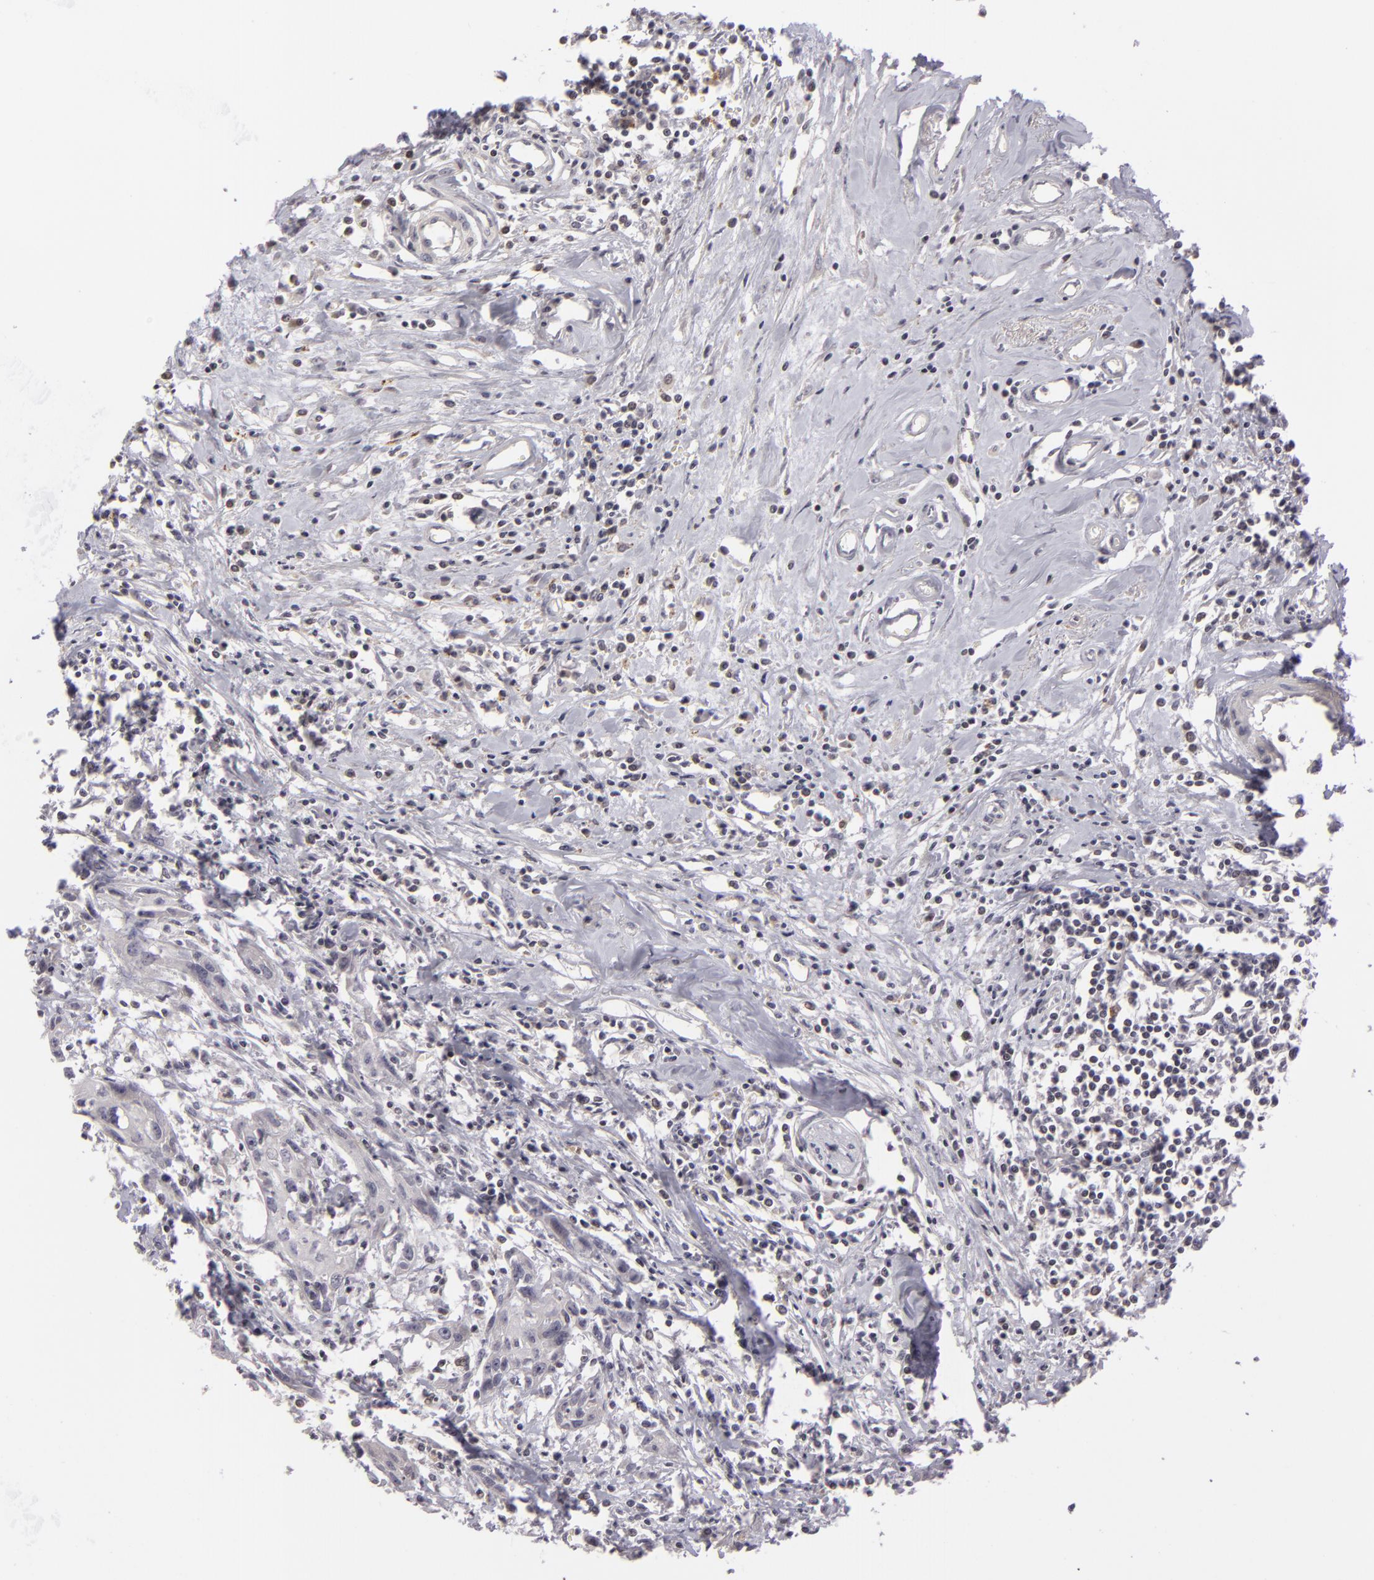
{"staining": {"intensity": "negative", "quantity": "none", "location": "none"}, "tissue": "urothelial cancer", "cell_type": "Tumor cells", "image_type": "cancer", "snomed": [{"axis": "morphology", "description": "Urothelial carcinoma, High grade"}, {"axis": "topography", "description": "Urinary bladder"}], "caption": "Tumor cells are negative for protein expression in human urothelial carcinoma (high-grade).", "gene": "AKAP6", "patient": {"sex": "male", "age": 54}}